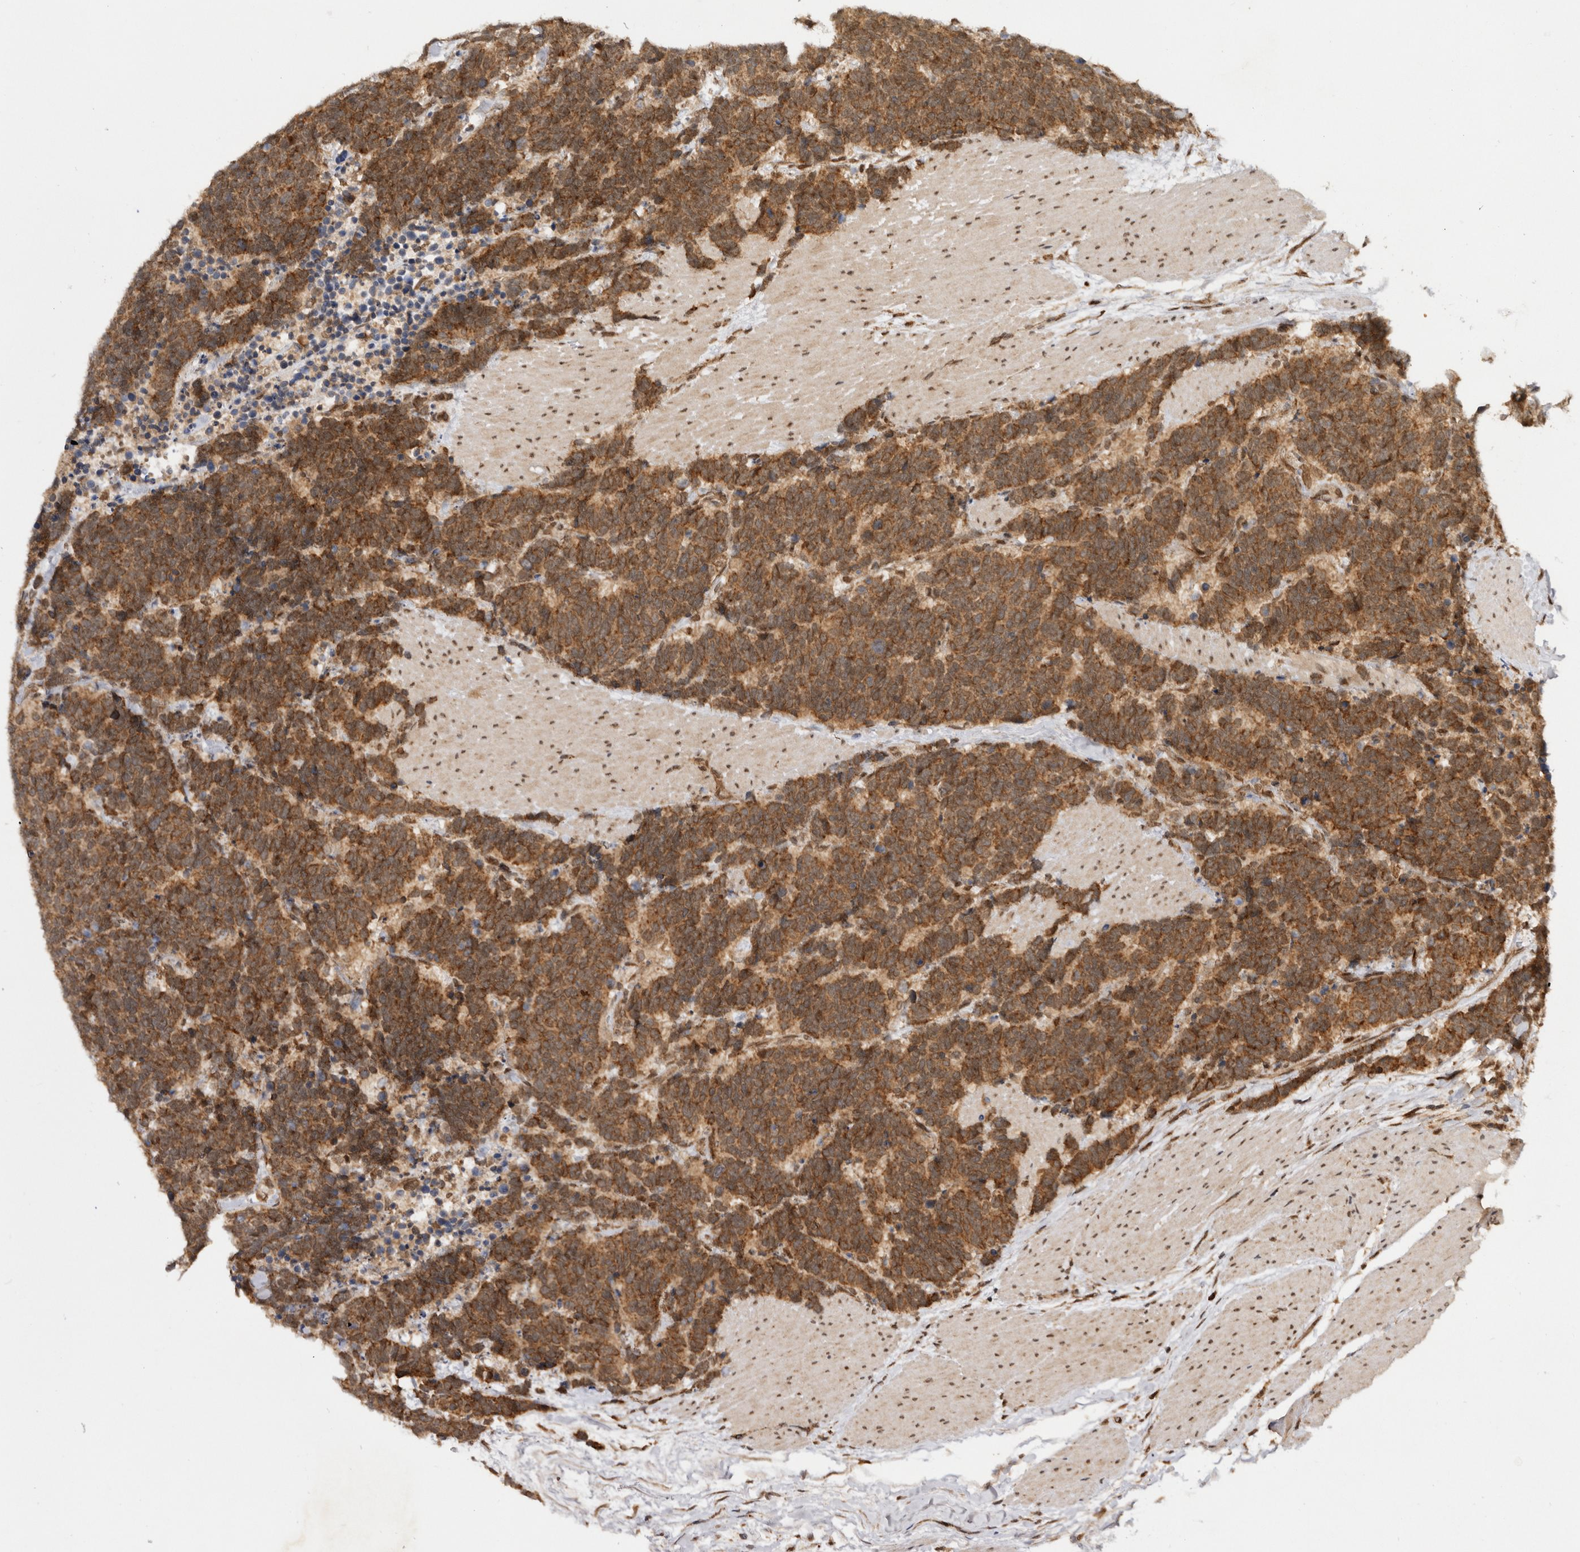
{"staining": {"intensity": "moderate", "quantity": ">75%", "location": "cytoplasmic/membranous"}, "tissue": "carcinoid", "cell_type": "Tumor cells", "image_type": "cancer", "snomed": [{"axis": "morphology", "description": "Carcinoma, NOS"}, {"axis": "morphology", "description": "Carcinoid, malignant, NOS"}, {"axis": "topography", "description": "Urinary bladder"}], "caption": "Protein expression analysis of human carcinoid reveals moderate cytoplasmic/membranous staining in about >75% of tumor cells.", "gene": "TARS2", "patient": {"sex": "male", "age": 57}}